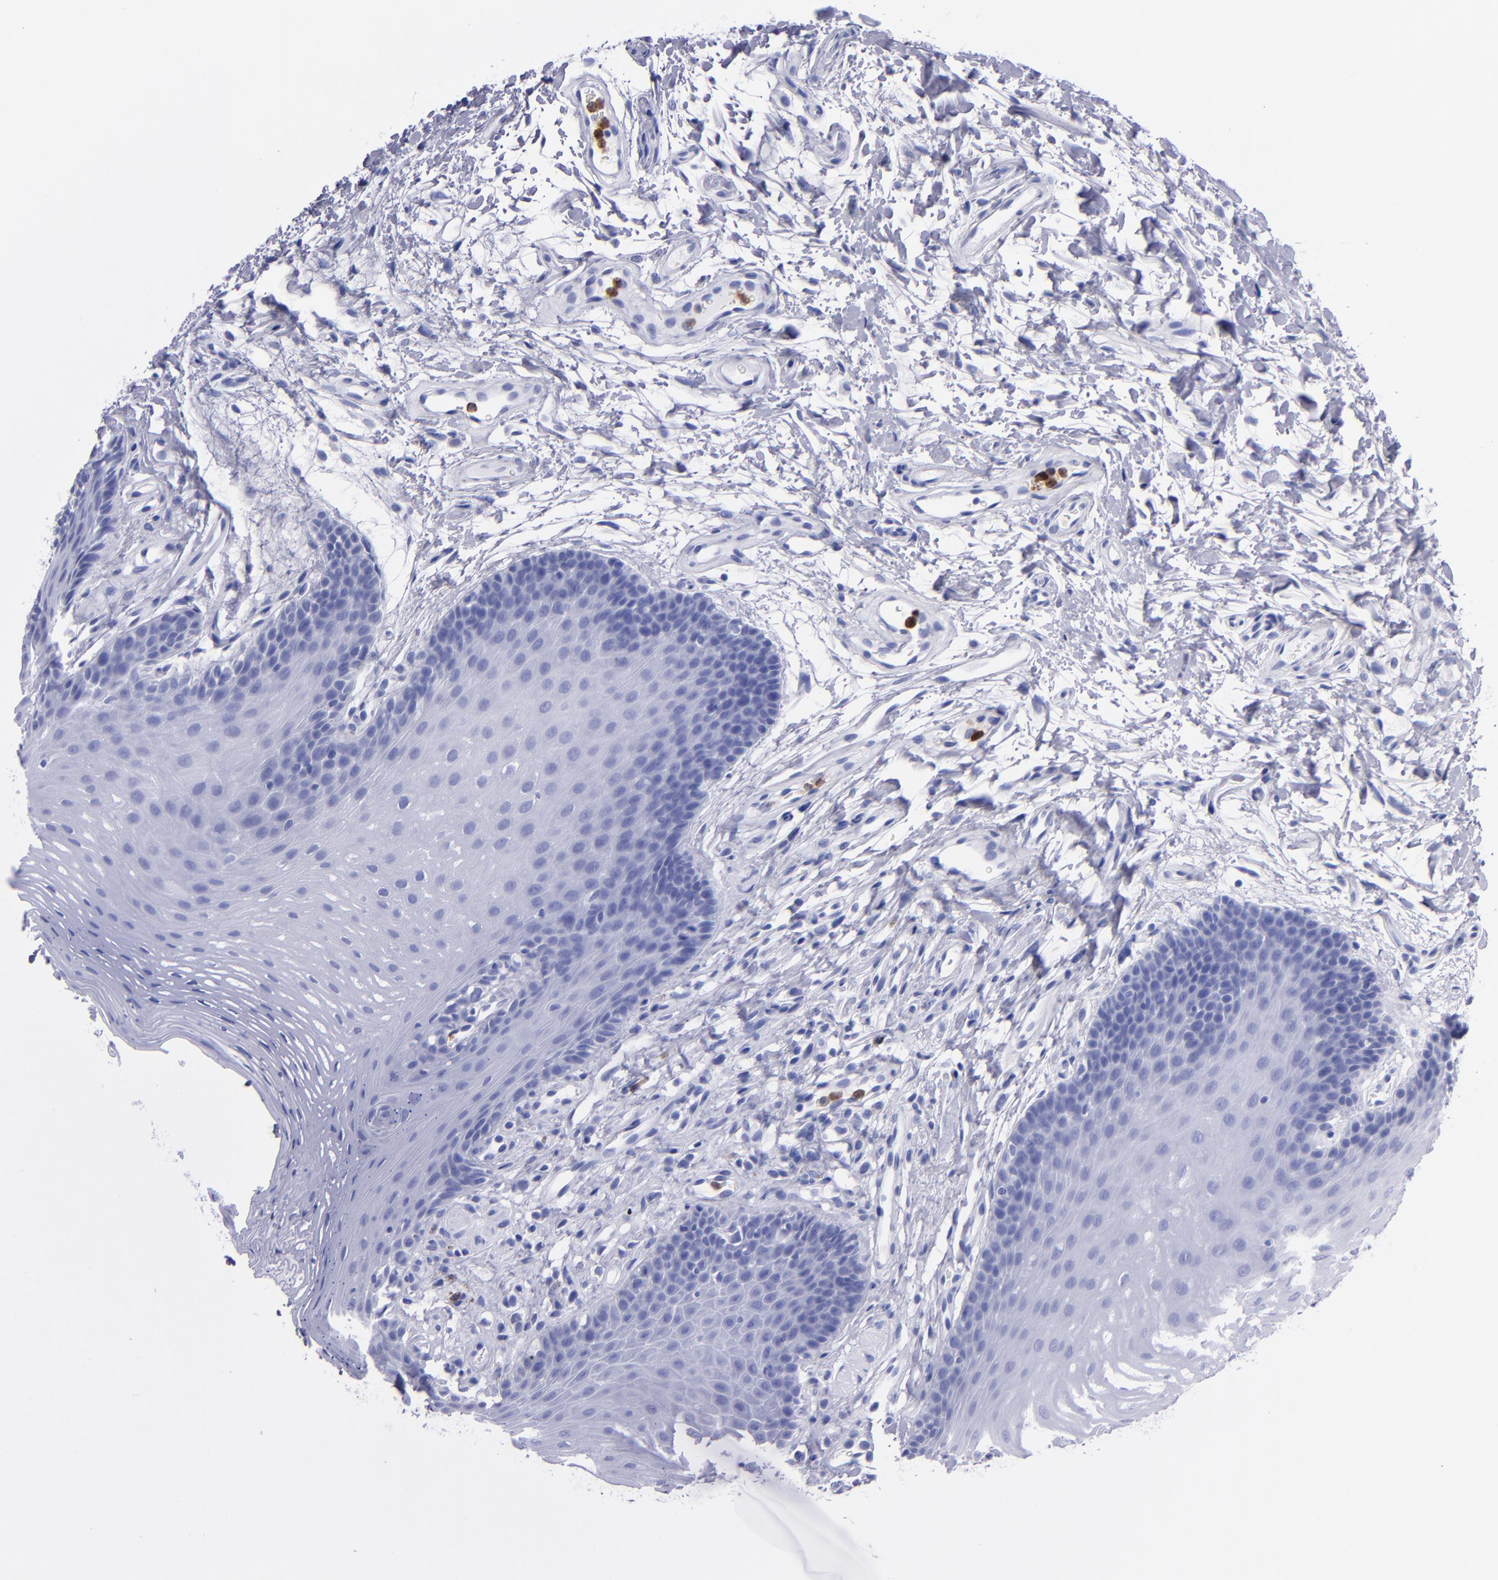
{"staining": {"intensity": "negative", "quantity": "none", "location": "none"}, "tissue": "oral mucosa", "cell_type": "Squamous epithelial cells", "image_type": "normal", "snomed": [{"axis": "morphology", "description": "Normal tissue, NOS"}, {"axis": "topography", "description": "Oral tissue"}], "caption": "A histopathology image of oral mucosa stained for a protein shows no brown staining in squamous epithelial cells.", "gene": "CR1", "patient": {"sex": "male", "age": 62}}